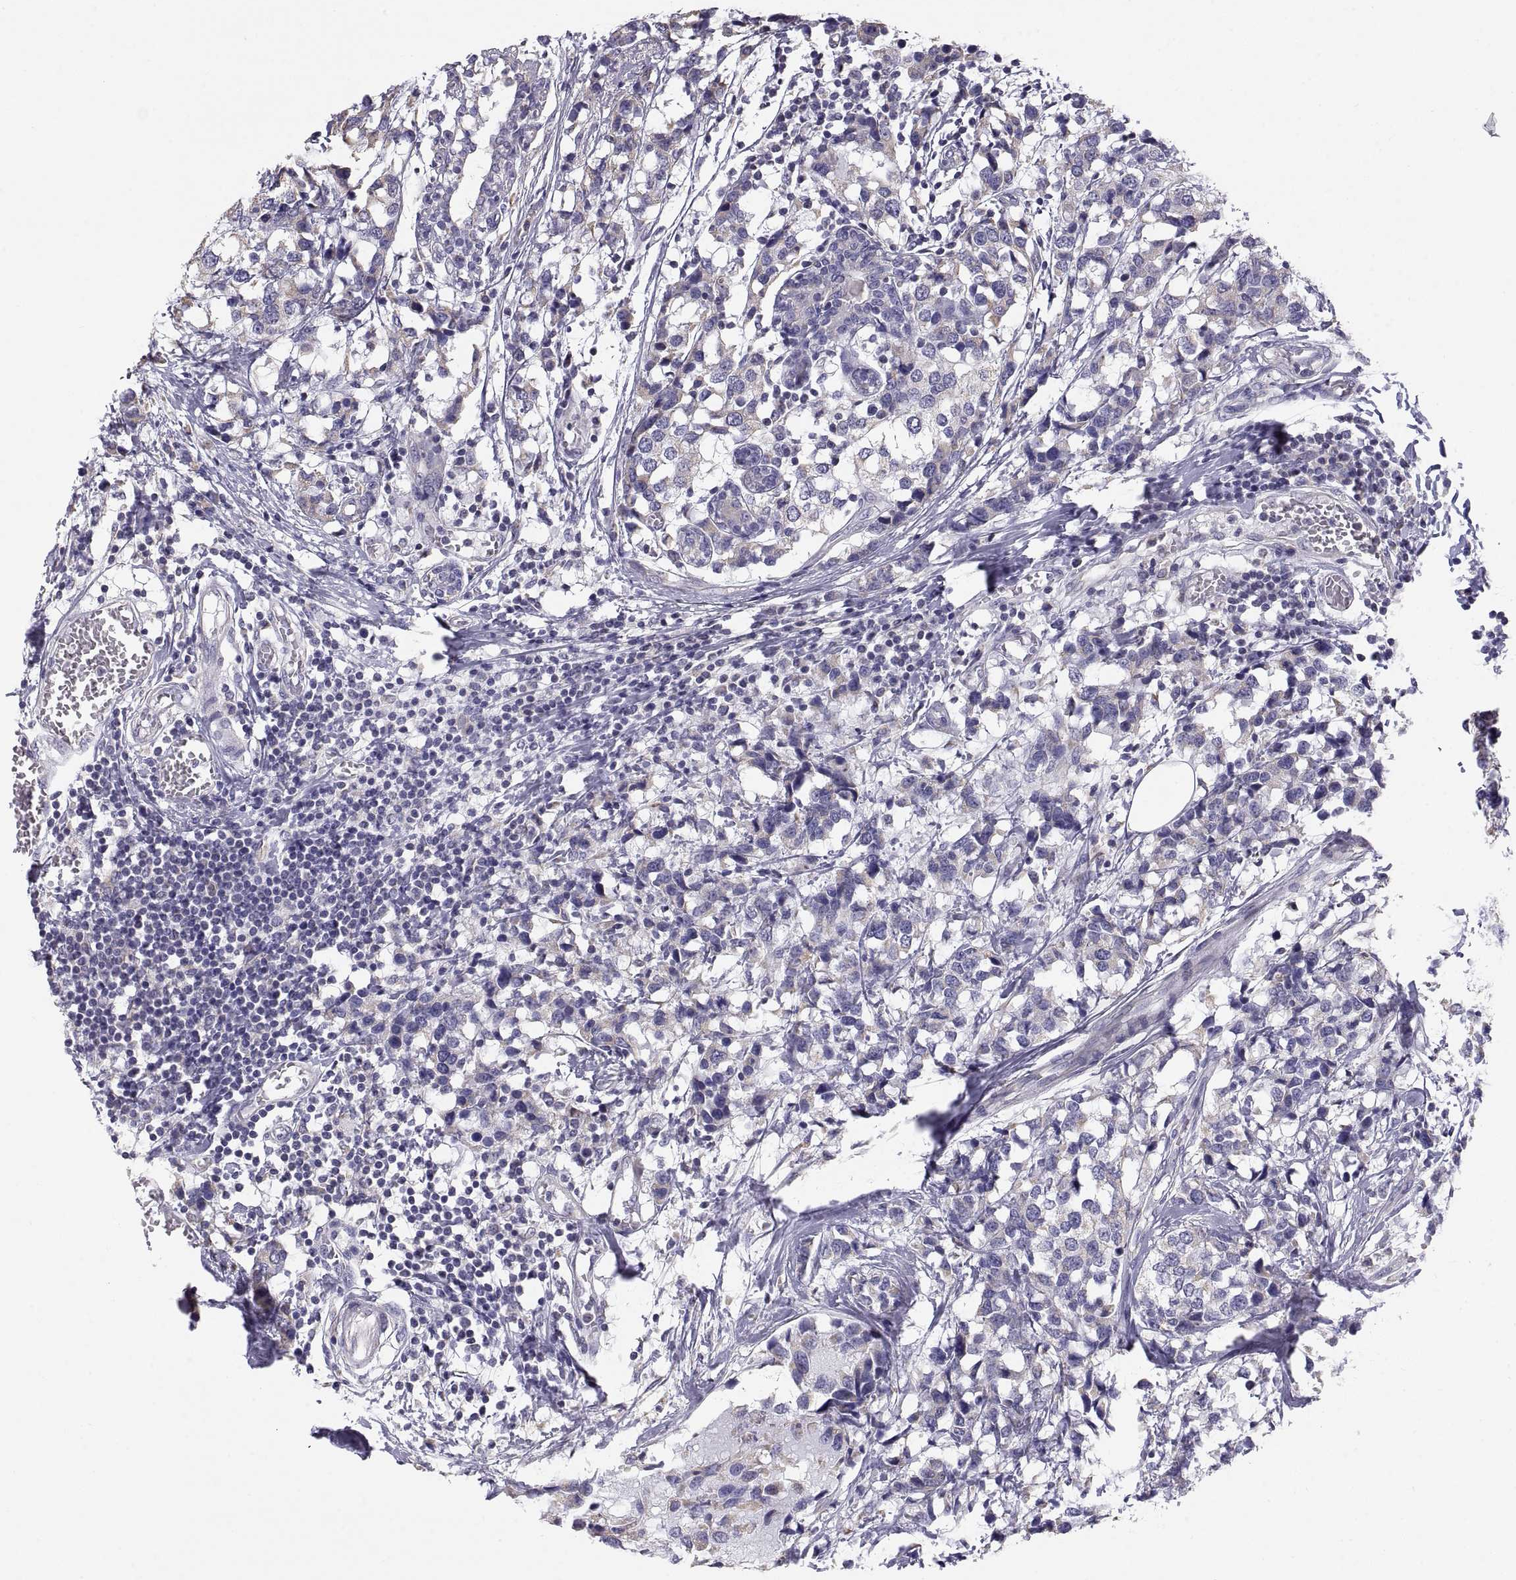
{"staining": {"intensity": "negative", "quantity": "none", "location": "none"}, "tissue": "breast cancer", "cell_type": "Tumor cells", "image_type": "cancer", "snomed": [{"axis": "morphology", "description": "Lobular carcinoma"}, {"axis": "topography", "description": "Breast"}], "caption": "Immunohistochemistry of human lobular carcinoma (breast) shows no positivity in tumor cells.", "gene": "TNNC1", "patient": {"sex": "female", "age": 59}}